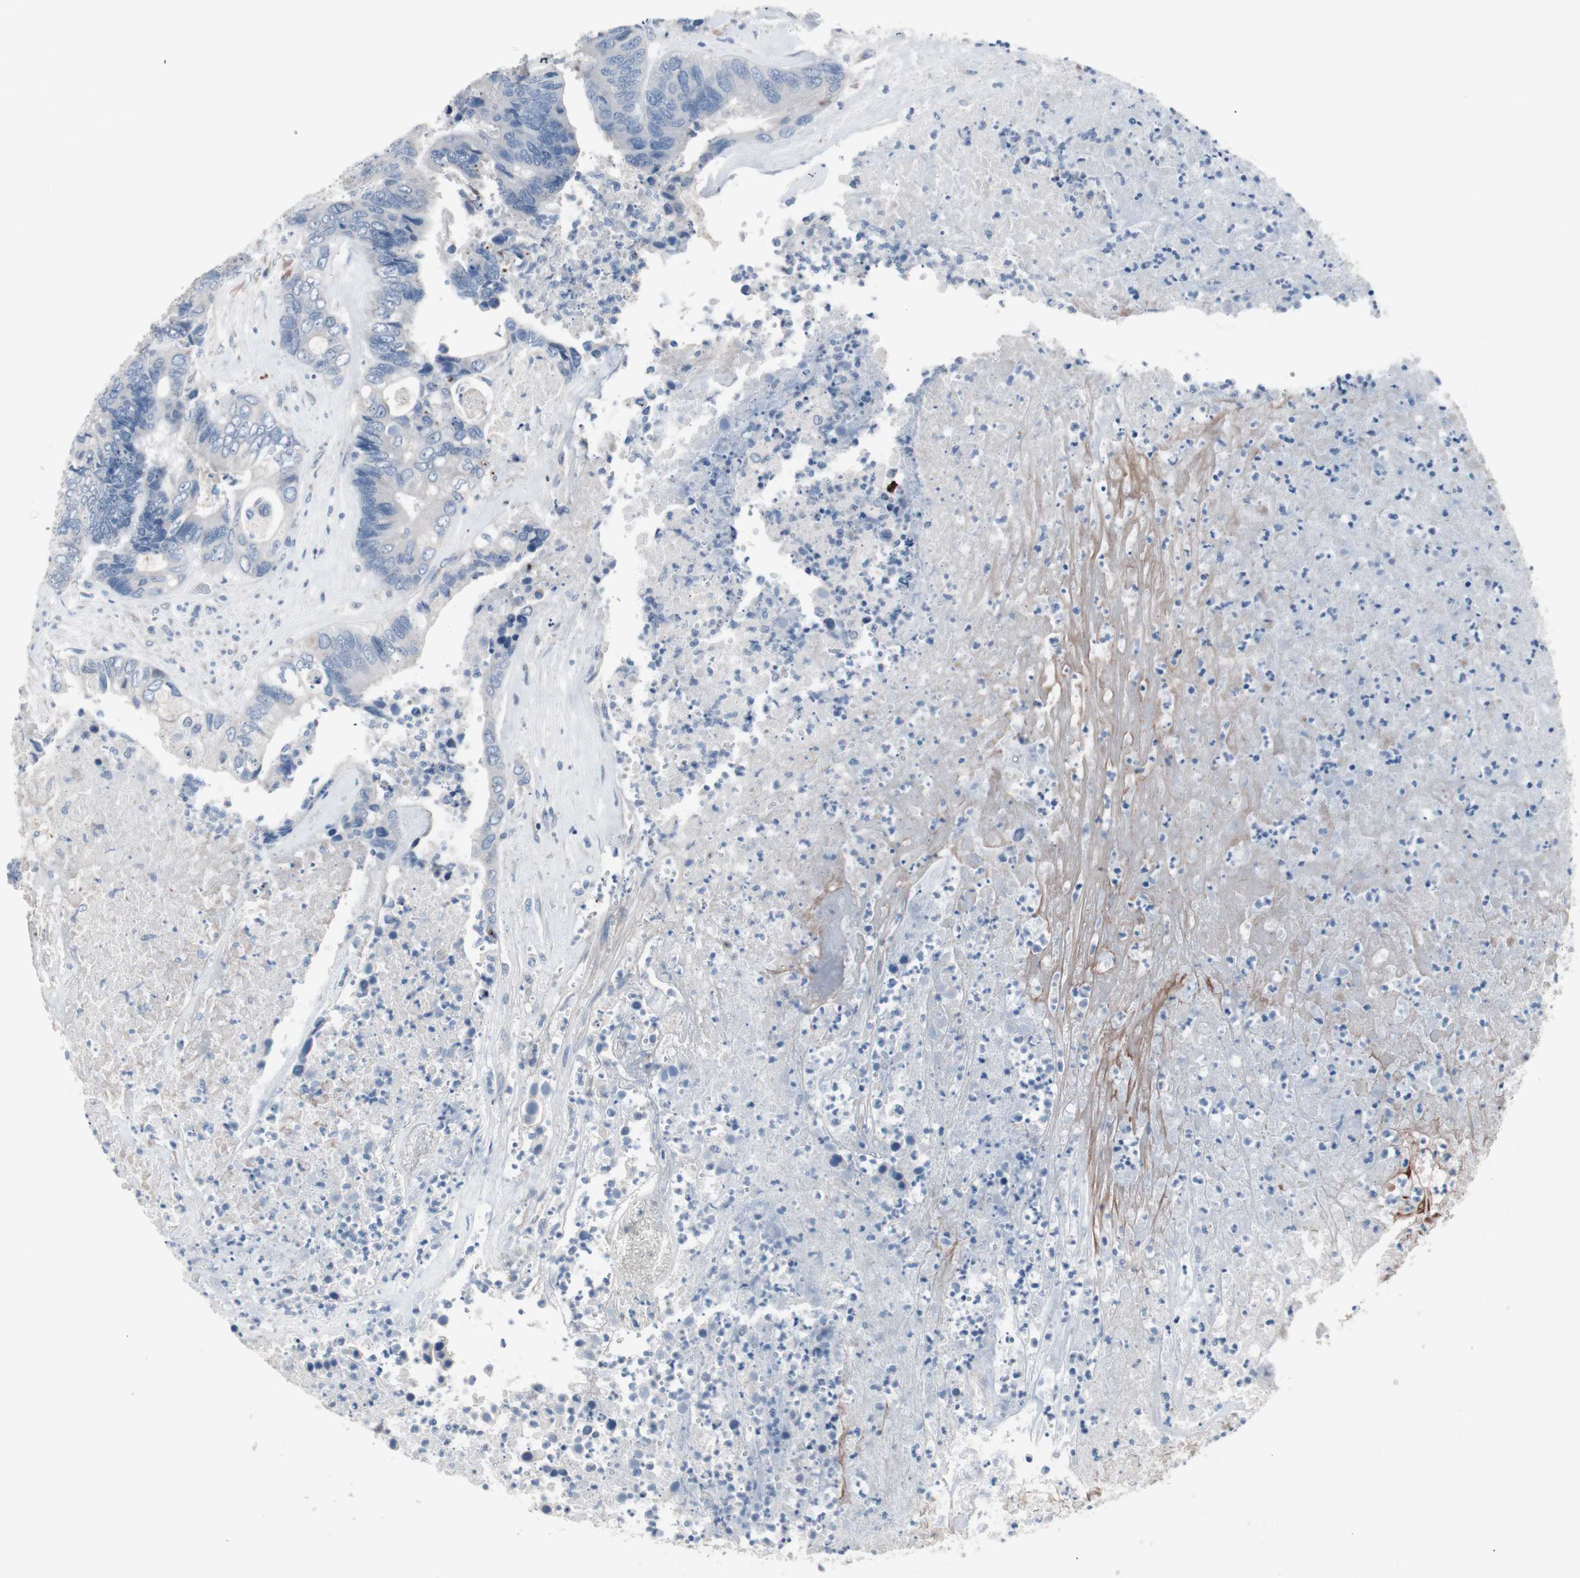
{"staining": {"intensity": "negative", "quantity": "none", "location": "none"}, "tissue": "colorectal cancer", "cell_type": "Tumor cells", "image_type": "cancer", "snomed": [{"axis": "morphology", "description": "Adenocarcinoma, NOS"}, {"axis": "topography", "description": "Rectum"}], "caption": "This is an immunohistochemistry (IHC) photomicrograph of adenocarcinoma (colorectal). There is no positivity in tumor cells.", "gene": "ULBP1", "patient": {"sex": "male", "age": 55}}